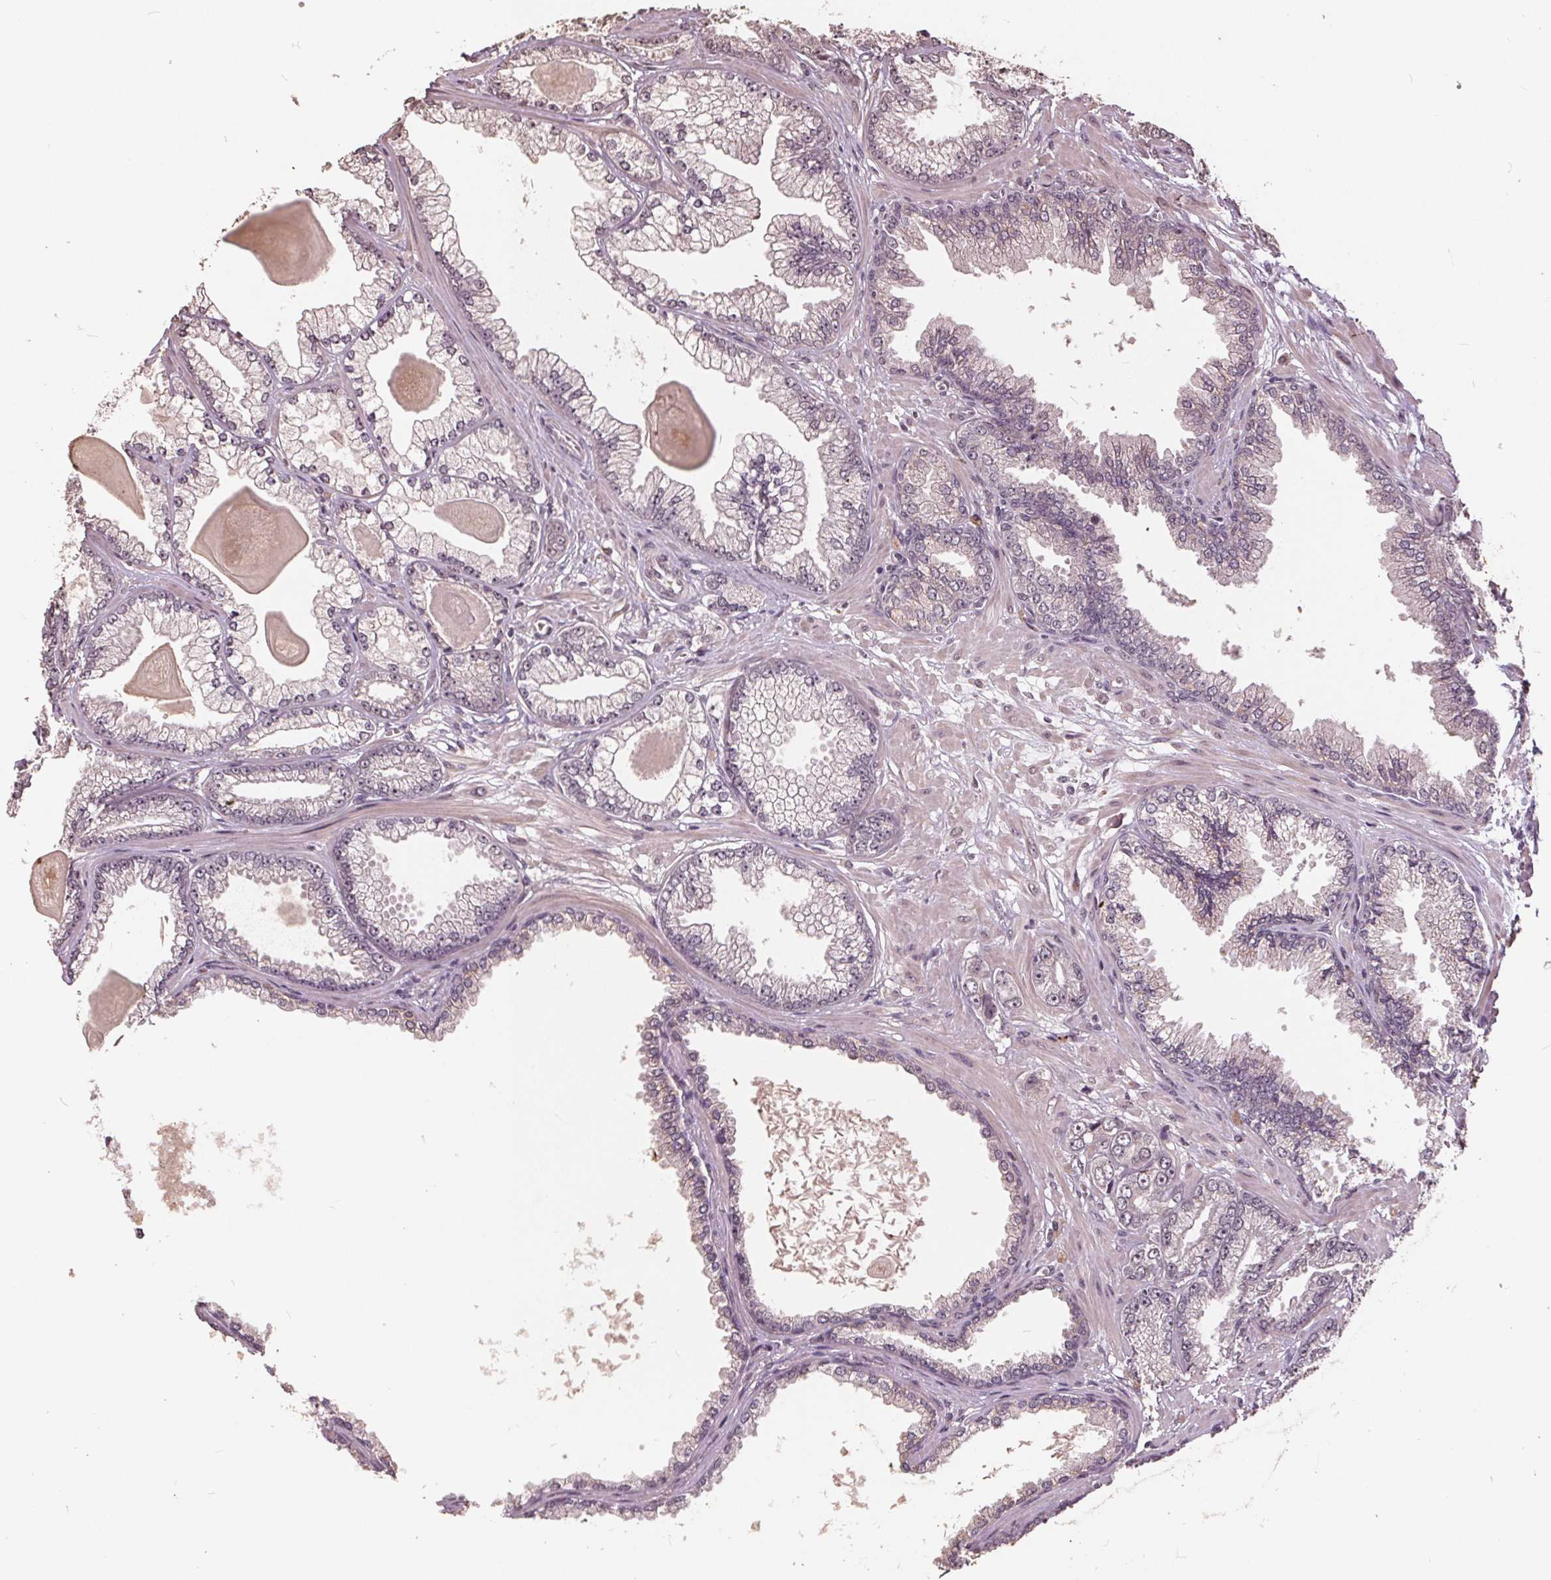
{"staining": {"intensity": "negative", "quantity": "none", "location": "none"}, "tissue": "prostate cancer", "cell_type": "Tumor cells", "image_type": "cancer", "snomed": [{"axis": "morphology", "description": "Adenocarcinoma, Low grade"}, {"axis": "topography", "description": "Prostate"}], "caption": "A photomicrograph of prostate cancer stained for a protein displays no brown staining in tumor cells.", "gene": "DNMT3B", "patient": {"sex": "male", "age": 64}}